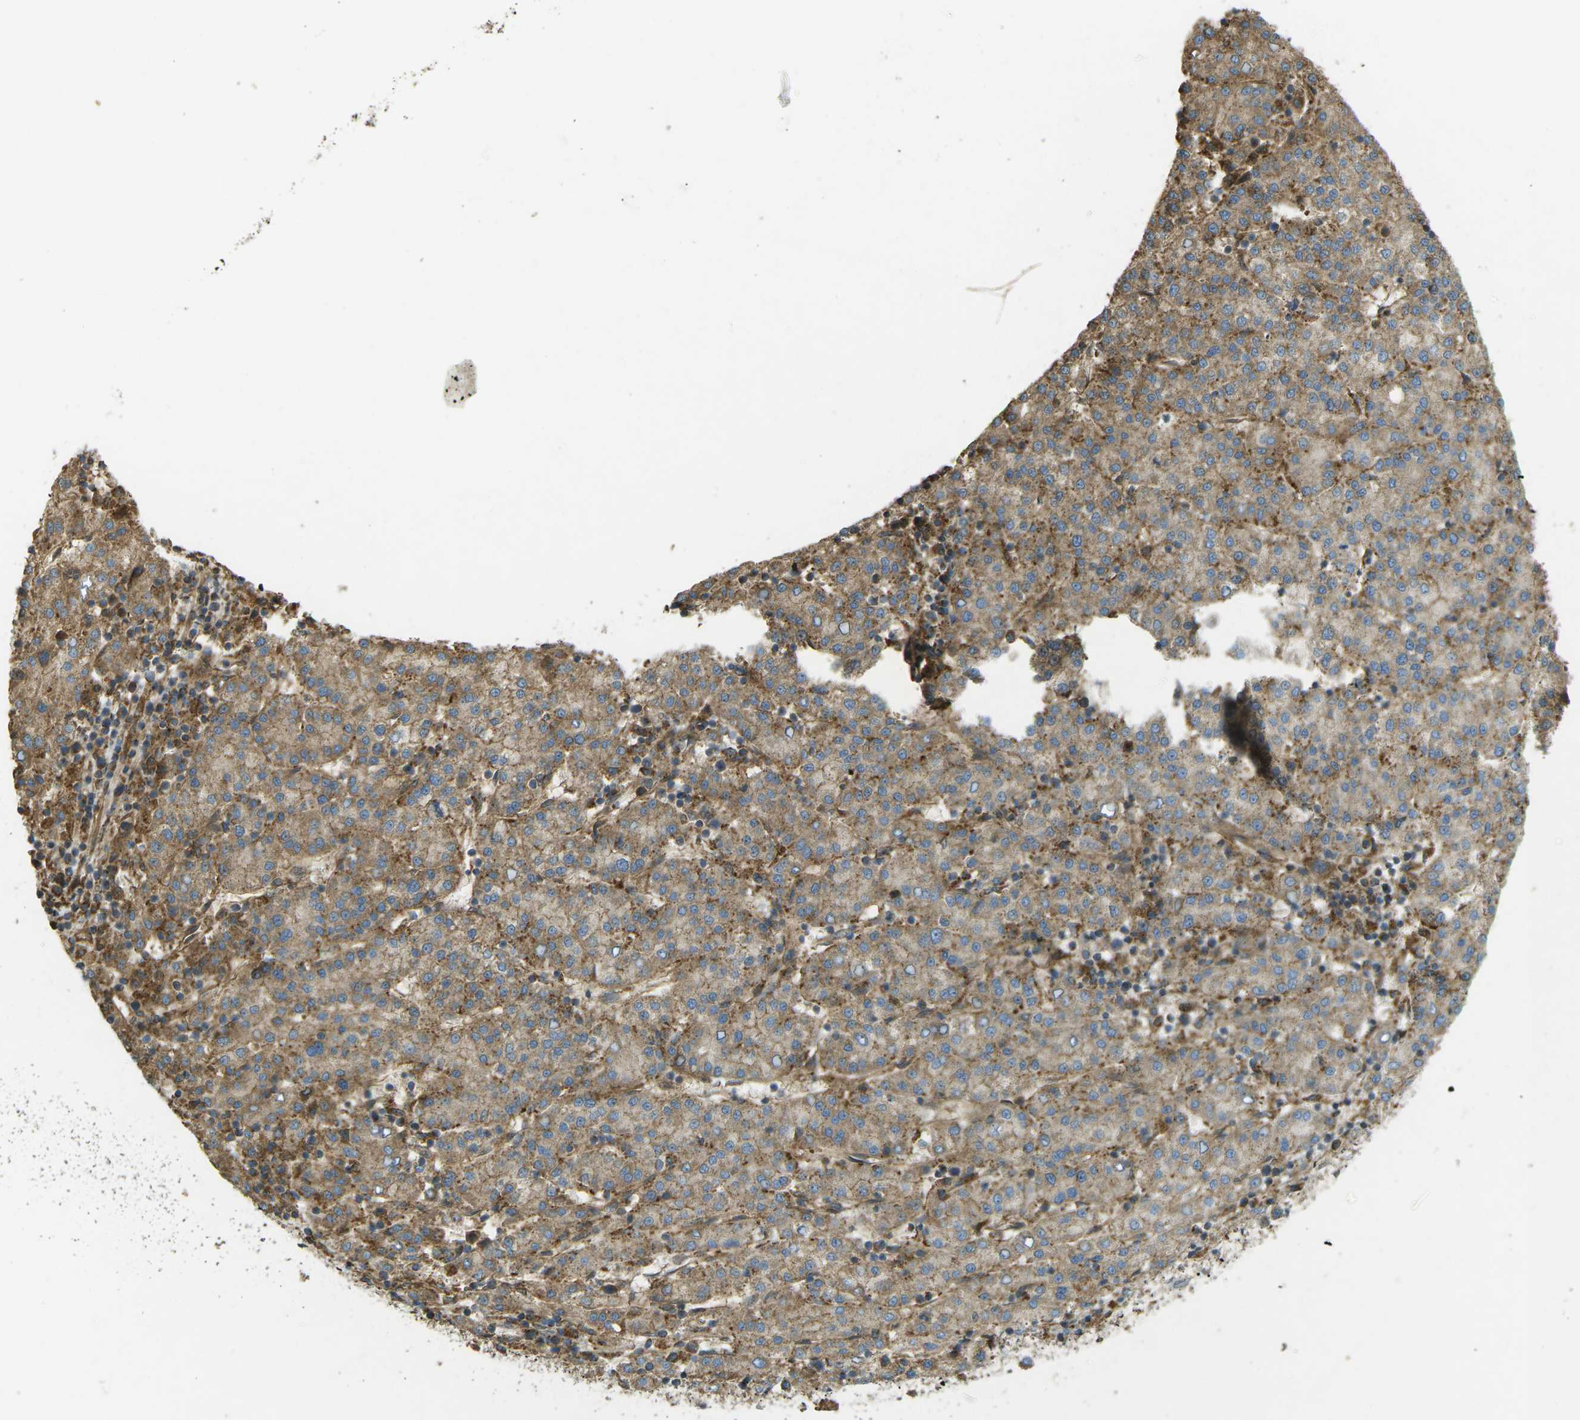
{"staining": {"intensity": "moderate", "quantity": "25%-75%", "location": "cytoplasmic/membranous"}, "tissue": "liver cancer", "cell_type": "Tumor cells", "image_type": "cancer", "snomed": [{"axis": "morphology", "description": "Carcinoma, Hepatocellular, NOS"}, {"axis": "topography", "description": "Liver"}], "caption": "High-power microscopy captured an immunohistochemistry histopathology image of liver hepatocellular carcinoma, revealing moderate cytoplasmic/membranous expression in approximately 25%-75% of tumor cells.", "gene": "CHMP3", "patient": {"sex": "female", "age": 58}}